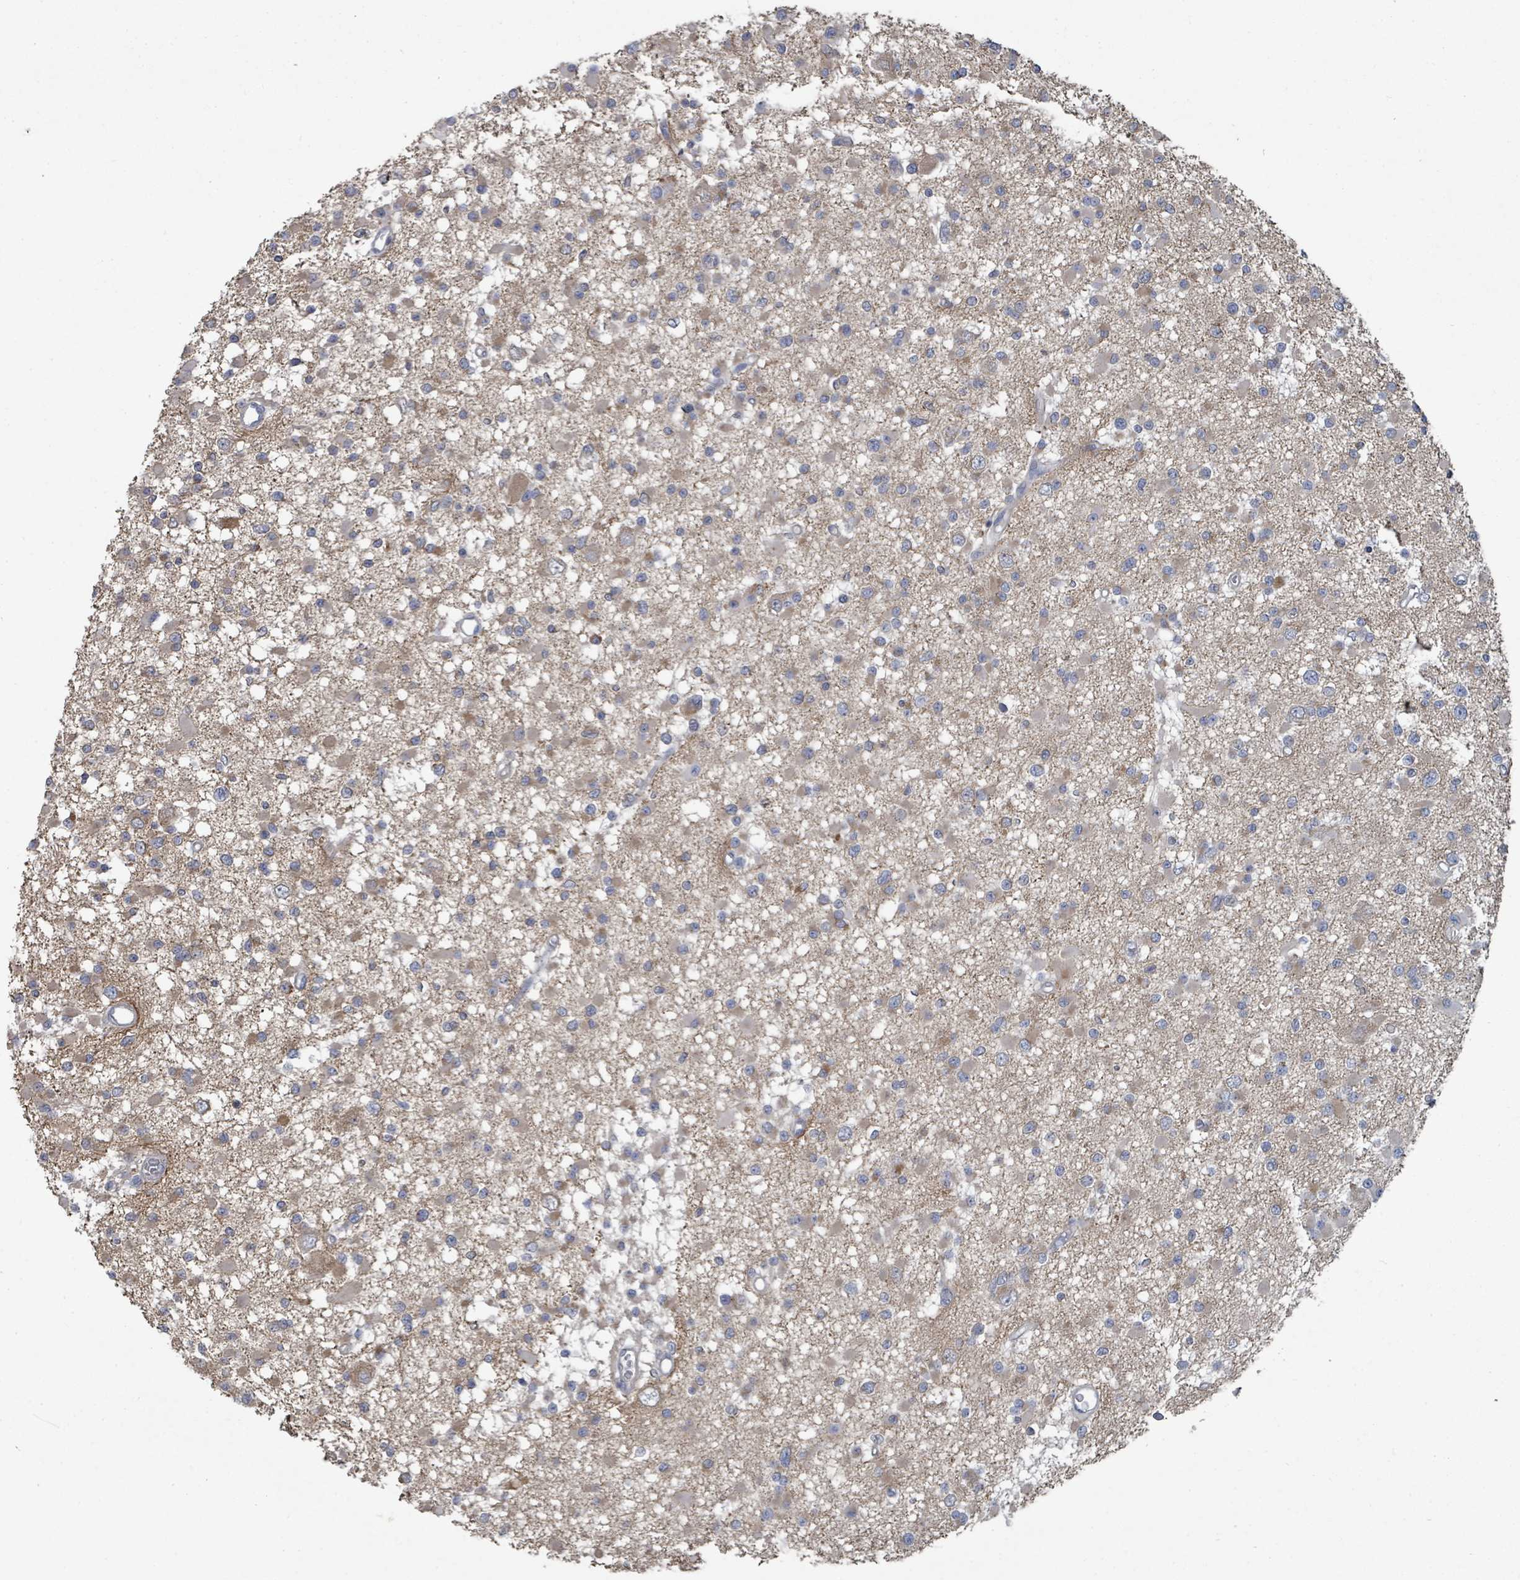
{"staining": {"intensity": "weak", "quantity": "25%-75%", "location": "cytoplasmic/membranous"}, "tissue": "glioma", "cell_type": "Tumor cells", "image_type": "cancer", "snomed": [{"axis": "morphology", "description": "Glioma, malignant, Low grade"}, {"axis": "topography", "description": "Brain"}], "caption": "High-magnification brightfield microscopy of glioma stained with DAB (brown) and counterstained with hematoxylin (blue). tumor cells exhibit weak cytoplasmic/membranous staining is identified in about25%-75% of cells.", "gene": "SLC9A7", "patient": {"sex": "female", "age": 22}}